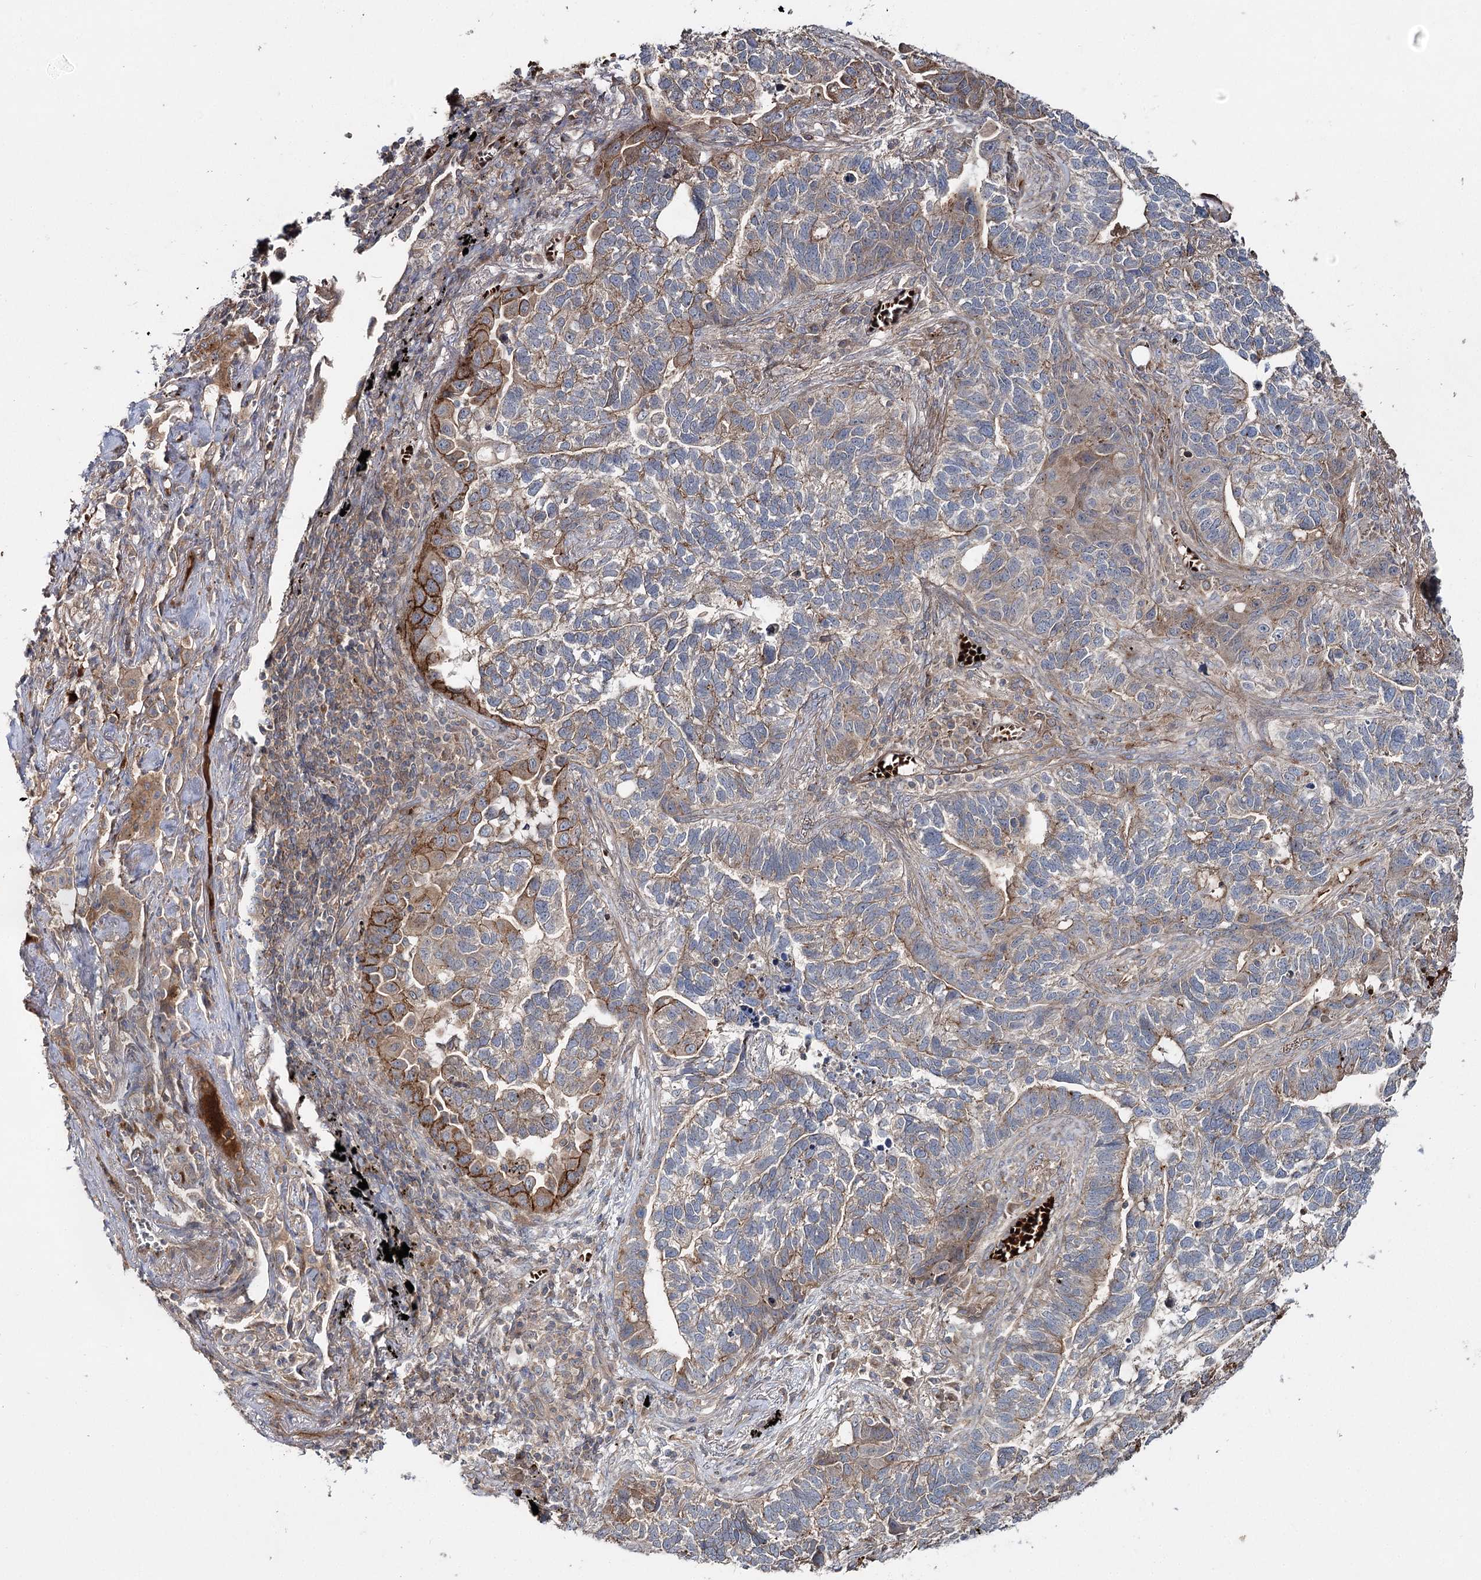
{"staining": {"intensity": "moderate", "quantity": "25%-75%", "location": "cytoplasmic/membranous"}, "tissue": "lung cancer", "cell_type": "Tumor cells", "image_type": "cancer", "snomed": [{"axis": "morphology", "description": "Adenocarcinoma, NOS"}, {"axis": "topography", "description": "Lung"}], "caption": "Approximately 25%-75% of tumor cells in lung cancer reveal moderate cytoplasmic/membranous protein expression as visualized by brown immunohistochemical staining.", "gene": "KIAA0825", "patient": {"sex": "male", "age": 67}}